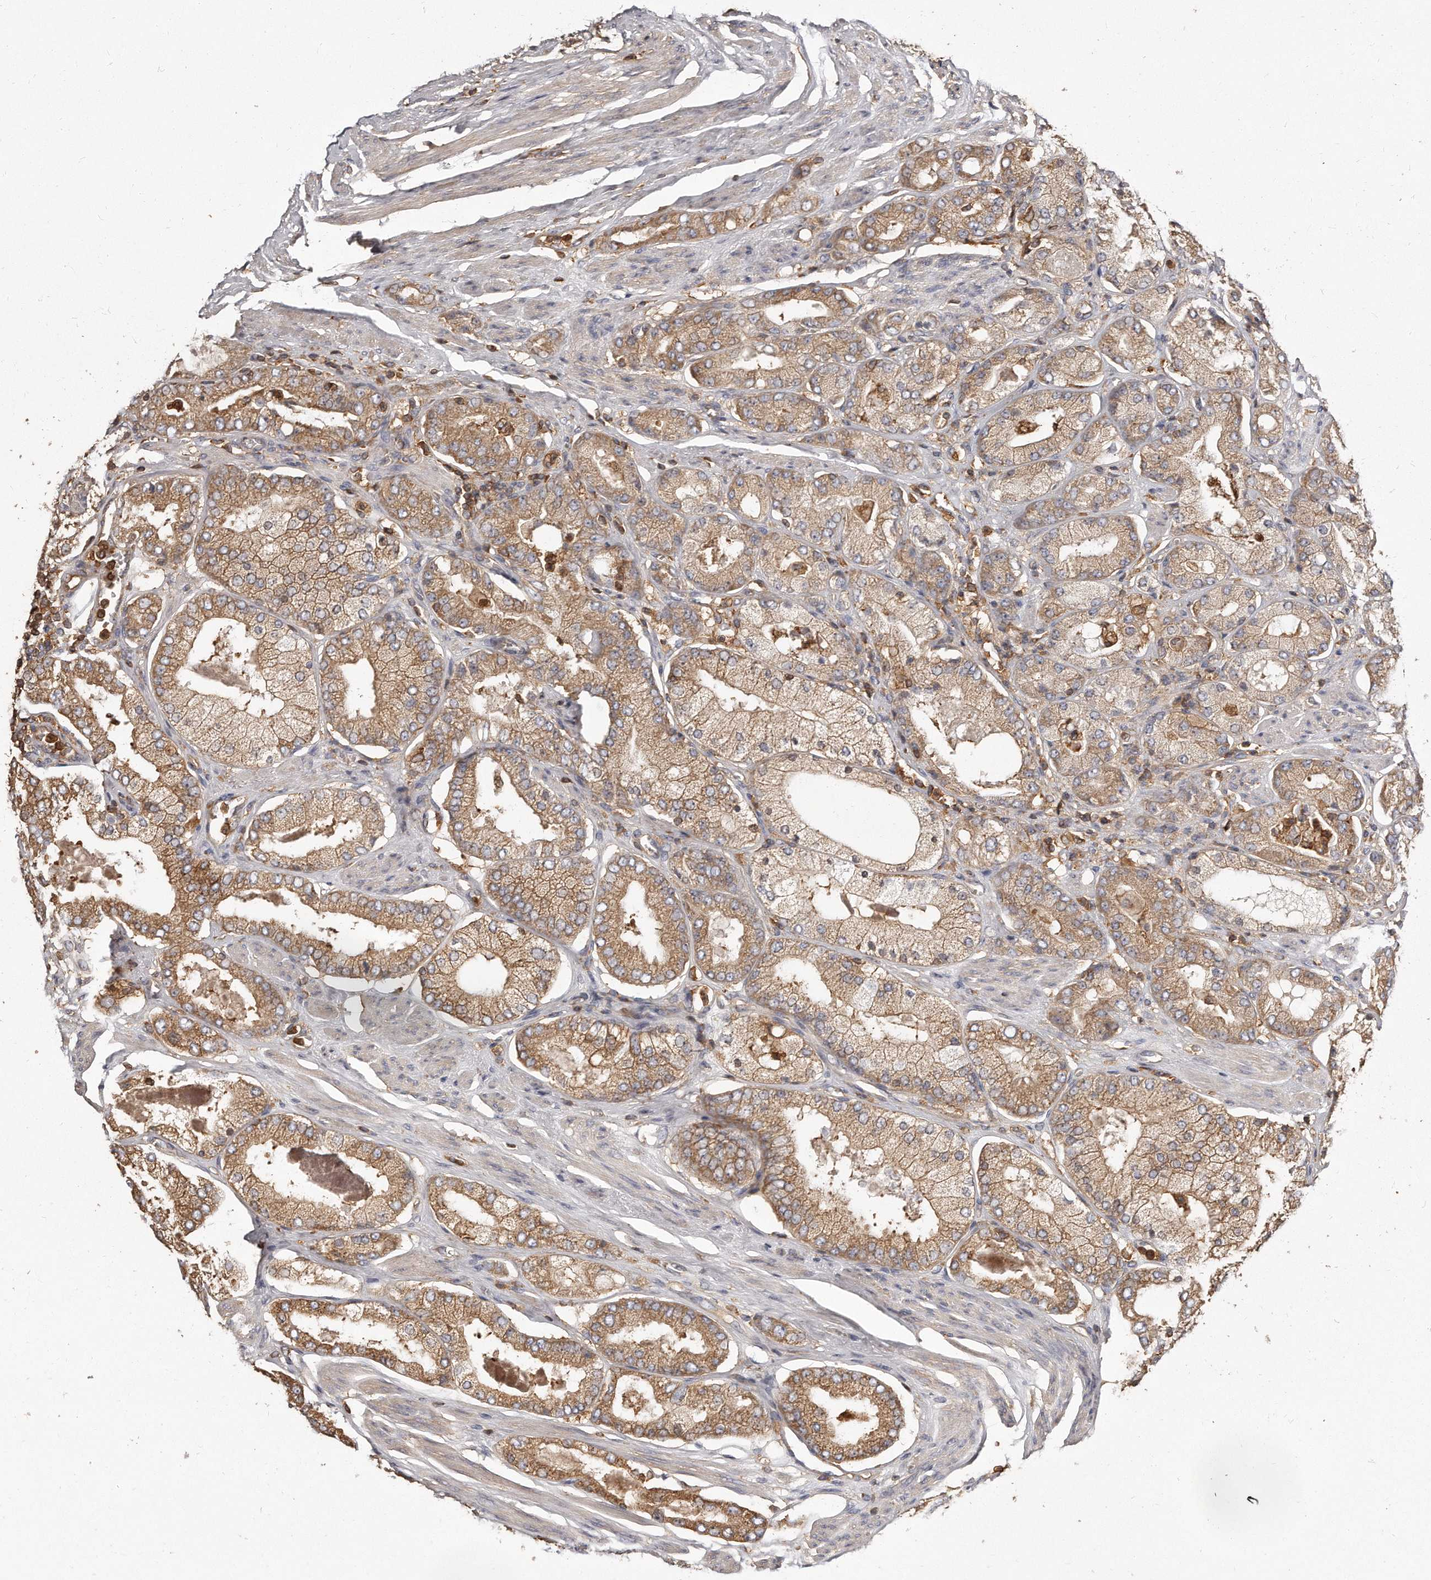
{"staining": {"intensity": "moderate", "quantity": ">75%", "location": "cytoplasmic/membranous"}, "tissue": "prostate cancer", "cell_type": "Tumor cells", "image_type": "cancer", "snomed": [{"axis": "morphology", "description": "Adenocarcinoma, High grade"}, {"axis": "topography", "description": "Prostate"}], "caption": "The histopathology image shows staining of prostate adenocarcinoma (high-grade), revealing moderate cytoplasmic/membranous protein expression (brown color) within tumor cells. (Brightfield microscopy of DAB IHC at high magnification).", "gene": "CAP1", "patient": {"sex": "male", "age": 58}}